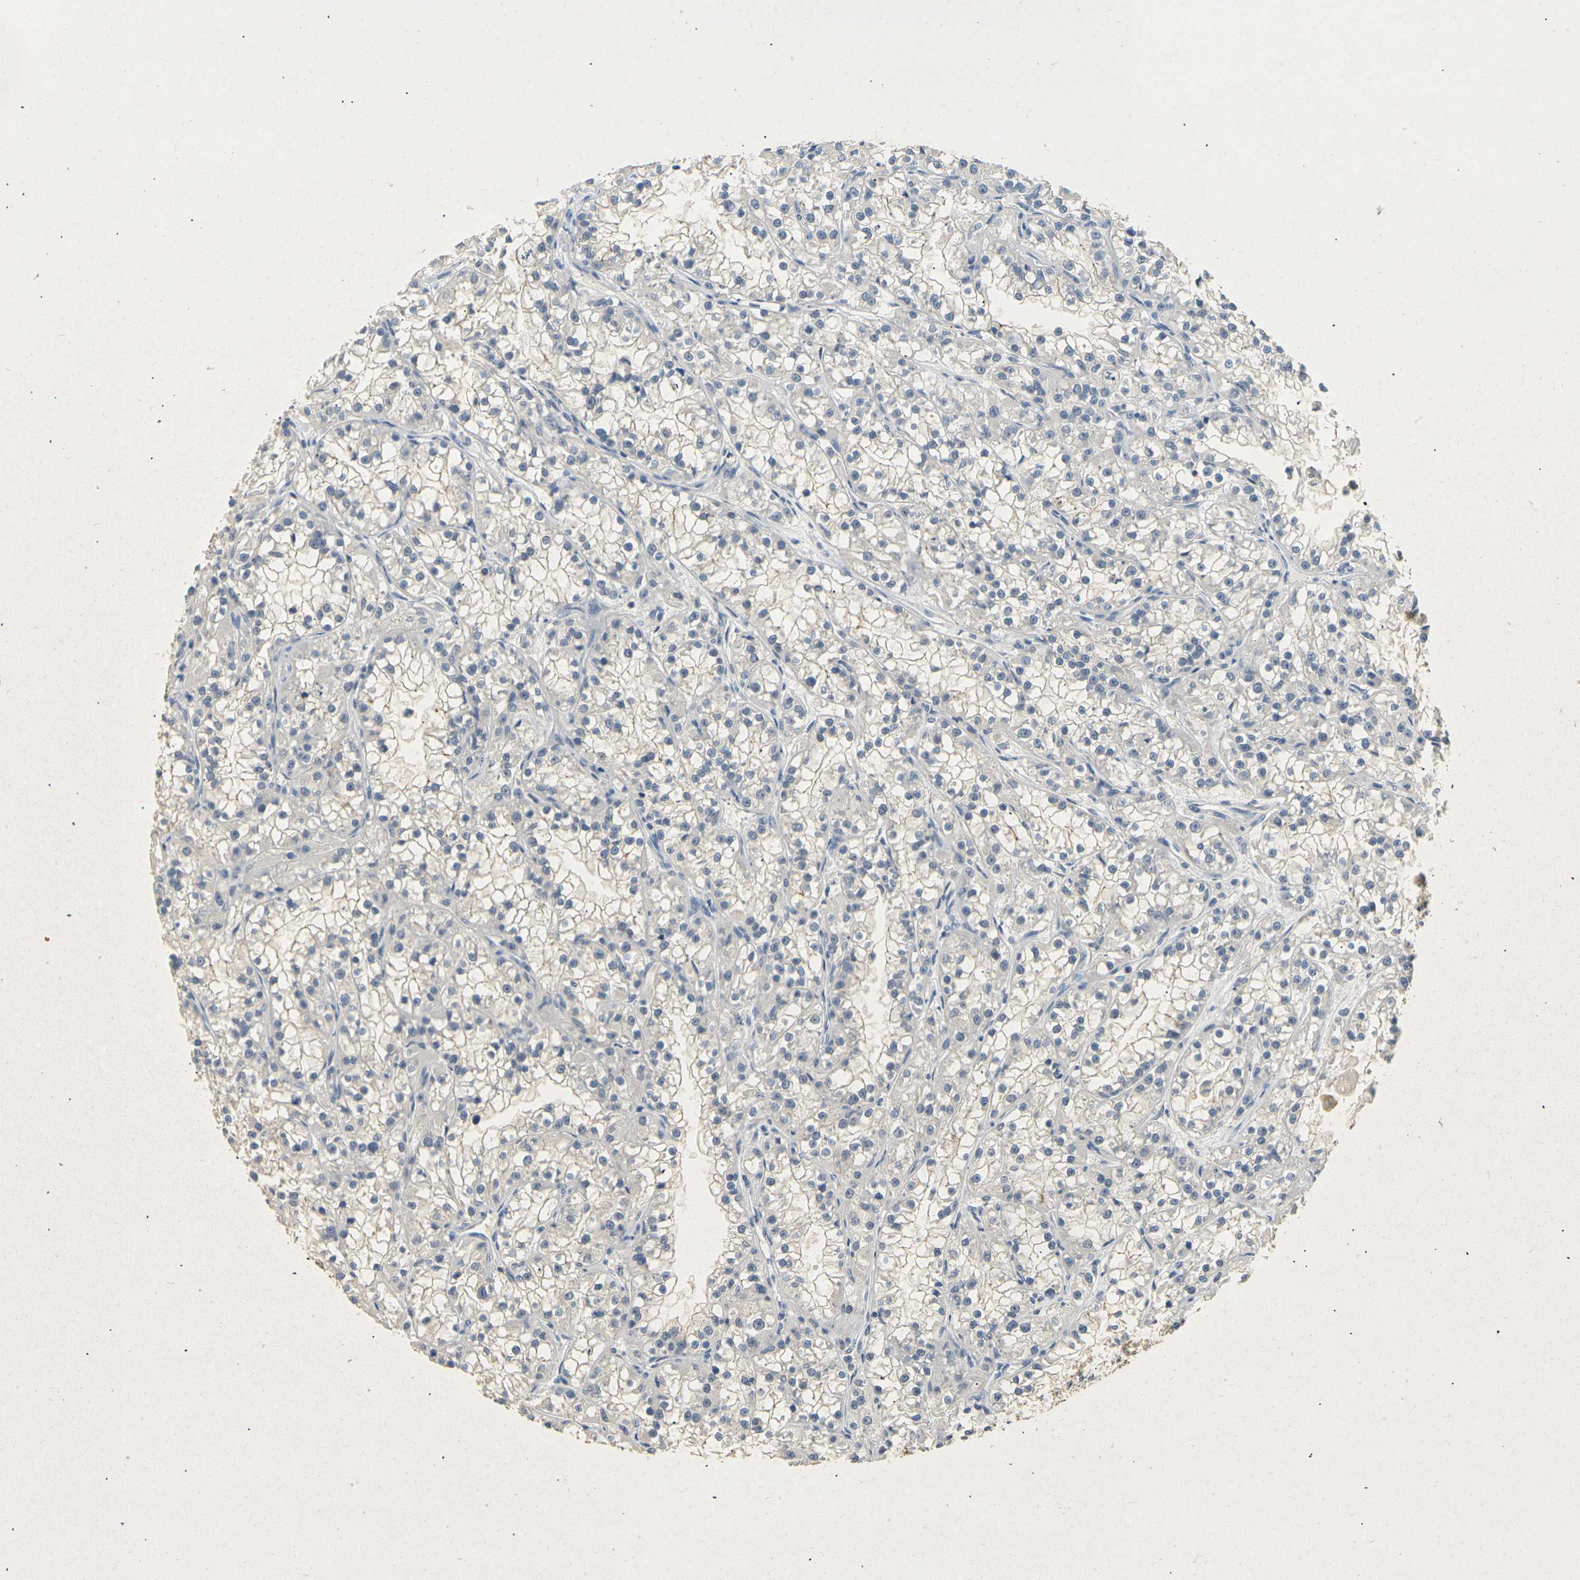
{"staining": {"intensity": "negative", "quantity": "none", "location": "none"}, "tissue": "renal cancer", "cell_type": "Tumor cells", "image_type": "cancer", "snomed": [{"axis": "morphology", "description": "Adenocarcinoma, NOS"}, {"axis": "topography", "description": "Kidney"}], "caption": "The photomicrograph exhibits no staining of tumor cells in adenocarcinoma (renal).", "gene": "CLDN7", "patient": {"sex": "female", "age": 52}}